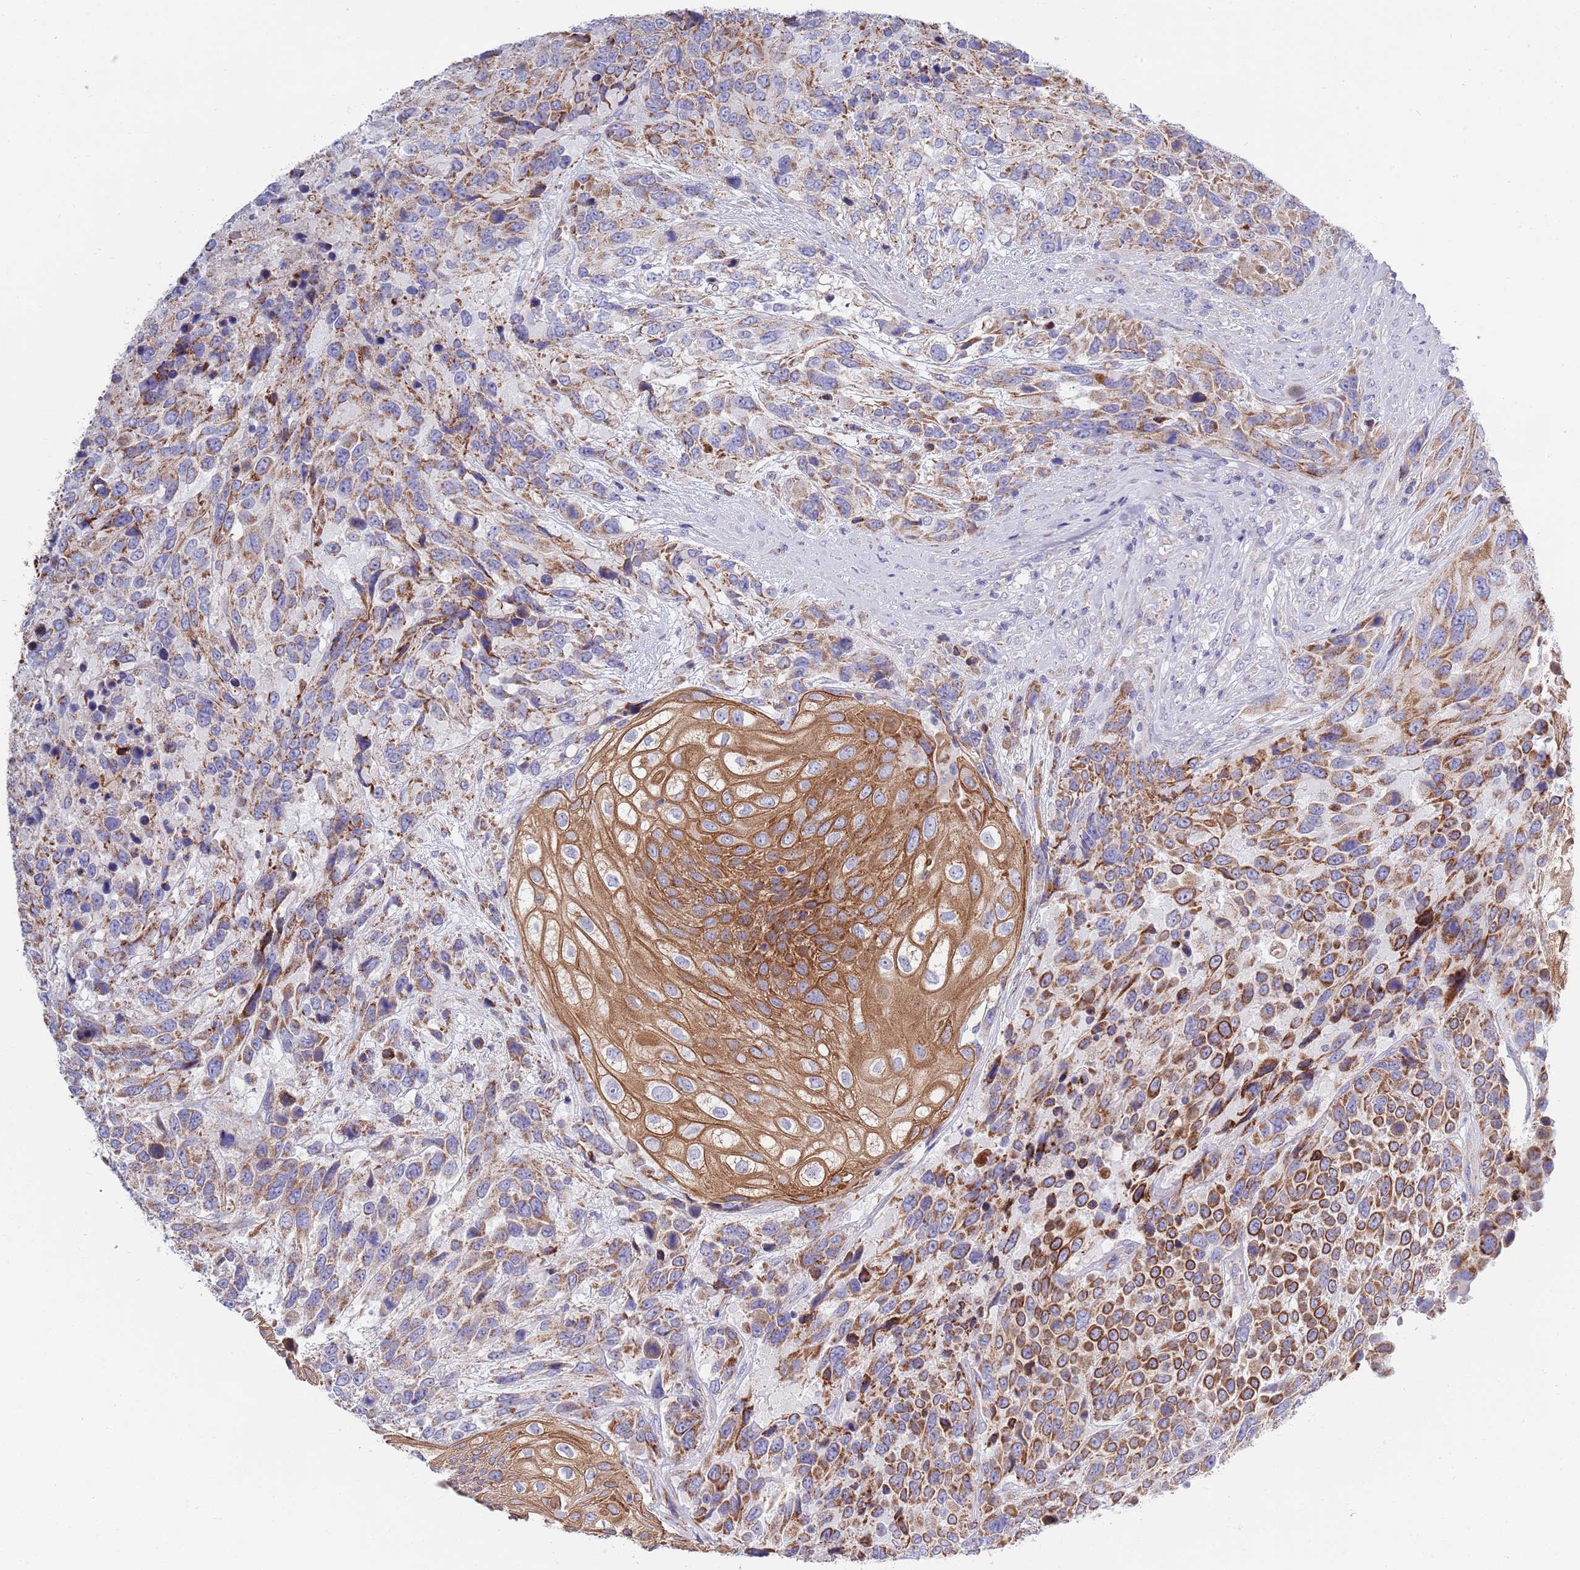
{"staining": {"intensity": "moderate", "quantity": ">75%", "location": "cytoplasmic/membranous"}, "tissue": "urothelial cancer", "cell_type": "Tumor cells", "image_type": "cancer", "snomed": [{"axis": "morphology", "description": "Urothelial carcinoma, High grade"}, {"axis": "topography", "description": "Urinary bladder"}], "caption": "Immunohistochemistry (IHC) of human high-grade urothelial carcinoma displays medium levels of moderate cytoplasmic/membranous staining in approximately >75% of tumor cells.", "gene": "EMC8", "patient": {"sex": "female", "age": 70}}